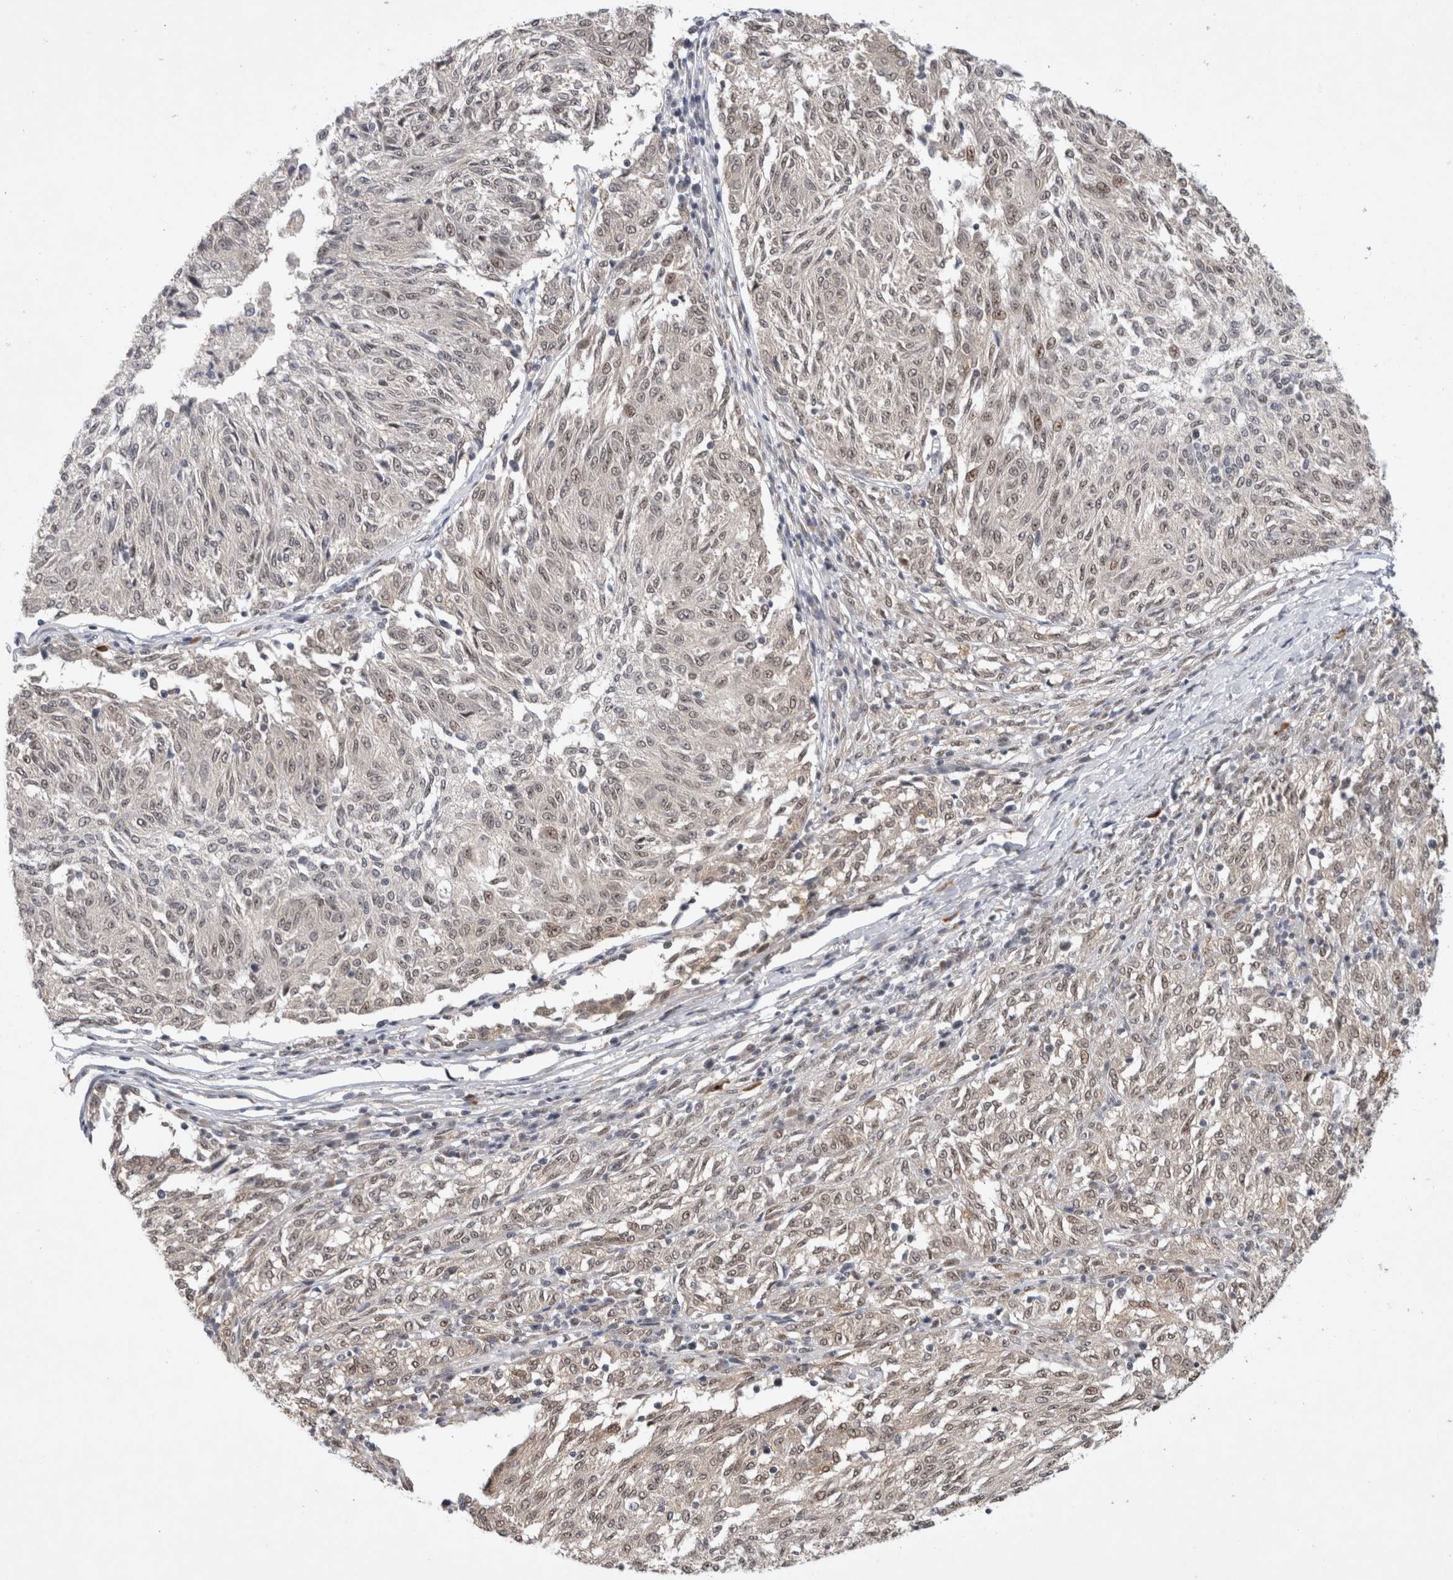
{"staining": {"intensity": "weak", "quantity": ">75%", "location": "nuclear"}, "tissue": "melanoma", "cell_type": "Tumor cells", "image_type": "cancer", "snomed": [{"axis": "morphology", "description": "Malignant melanoma, NOS"}, {"axis": "topography", "description": "Skin"}], "caption": "Immunohistochemistry staining of melanoma, which shows low levels of weak nuclear staining in approximately >75% of tumor cells indicating weak nuclear protein positivity. The staining was performed using DAB (3,3'-diaminobenzidine) (brown) for protein detection and nuclei were counterstained in hematoxylin (blue).", "gene": "HESX1", "patient": {"sex": "female", "age": 72}}